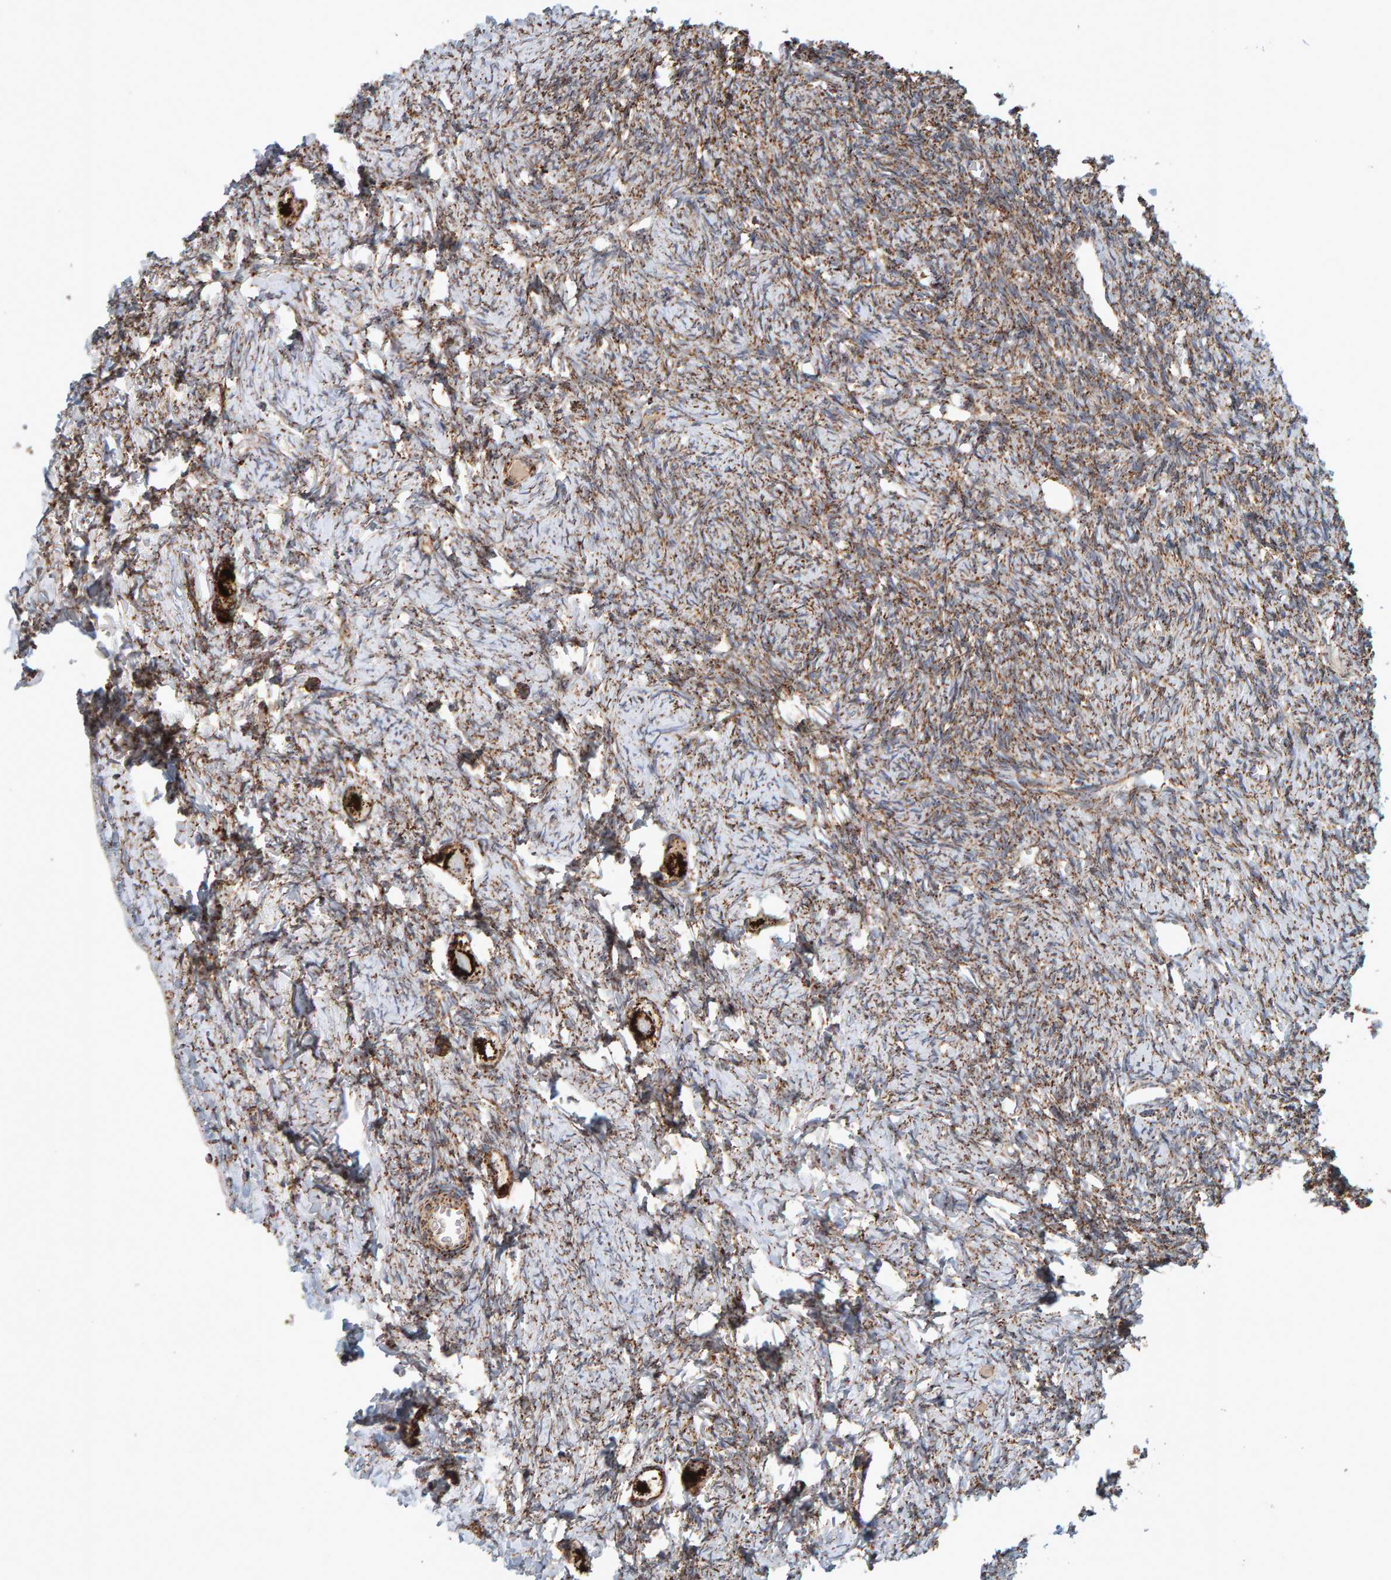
{"staining": {"intensity": "strong", "quantity": "25%-75%", "location": "cytoplasmic/membranous"}, "tissue": "ovary", "cell_type": "Follicle cells", "image_type": "normal", "snomed": [{"axis": "morphology", "description": "Normal tissue, NOS"}, {"axis": "topography", "description": "Ovary"}], "caption": "Follicle cells reveal high levels of strong cytoplasmic/membranous positivity in about 25%-75% of cells in benign human ovary.", "gene": "MRPL45", "patient": {"sex": "female", "age": 27}}